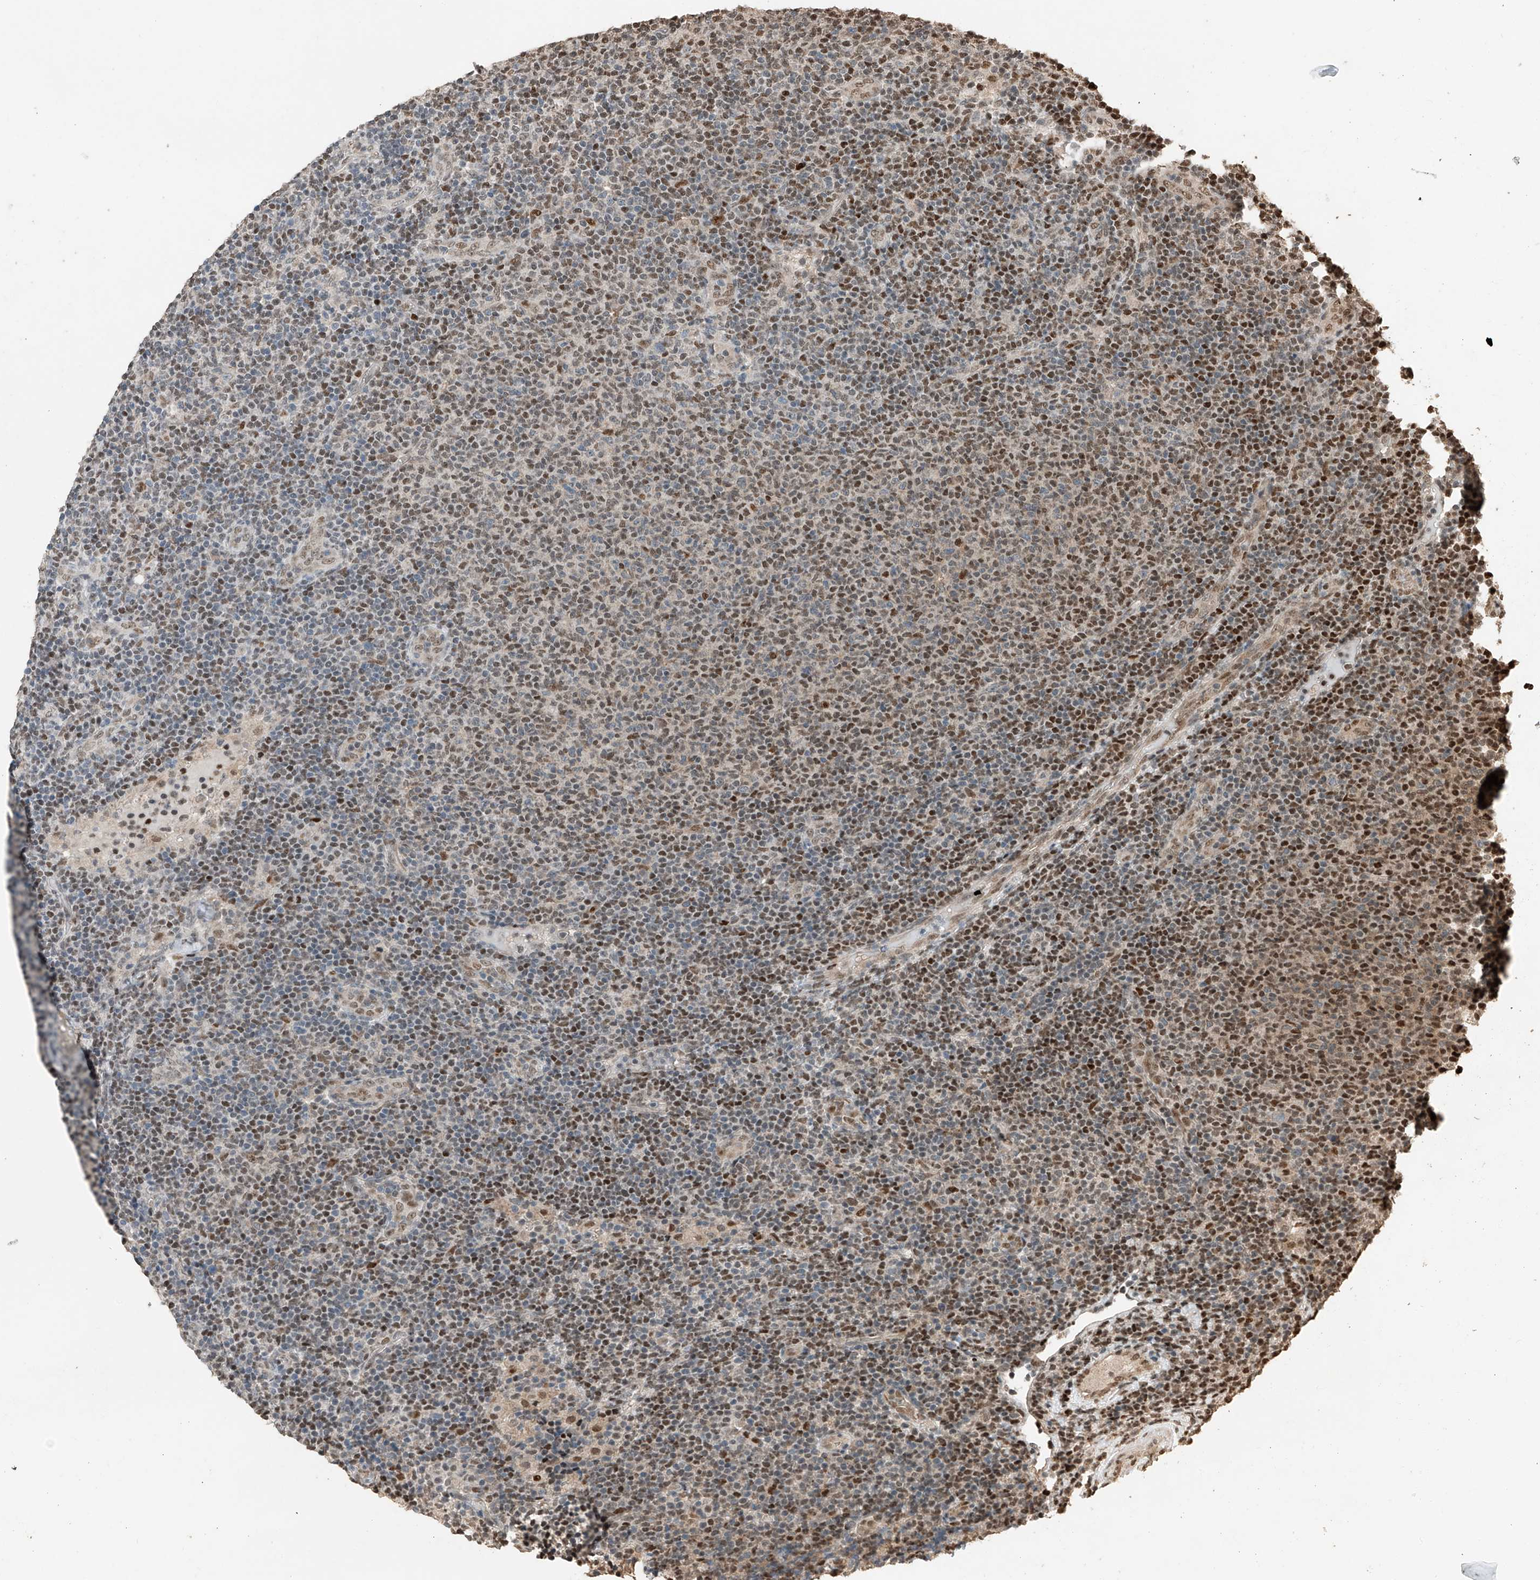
{"staining": {"intensity": "moderate", "quantity": "25%-75%", "location": "nuclear"}, "tissue": "lymphoma", "cell_type": "Tumor cells", "image_type": "cancer", "snomed": [{"axis": "morphology", "description": "Malignant lymphoma, non-Hodgkin's type, Low grade"}, {"axis": "topography", "description": "Lymph node"}], "caption": "Tumor cells show medium levels of moderate nuclear positivity in about 25%-75% of cells in human lymphoma. (brown staining indicates protein expression, while blue staining denotes nuclei).", "gene": "RMND1", "patient": {"sex": "male", "age": 66}}